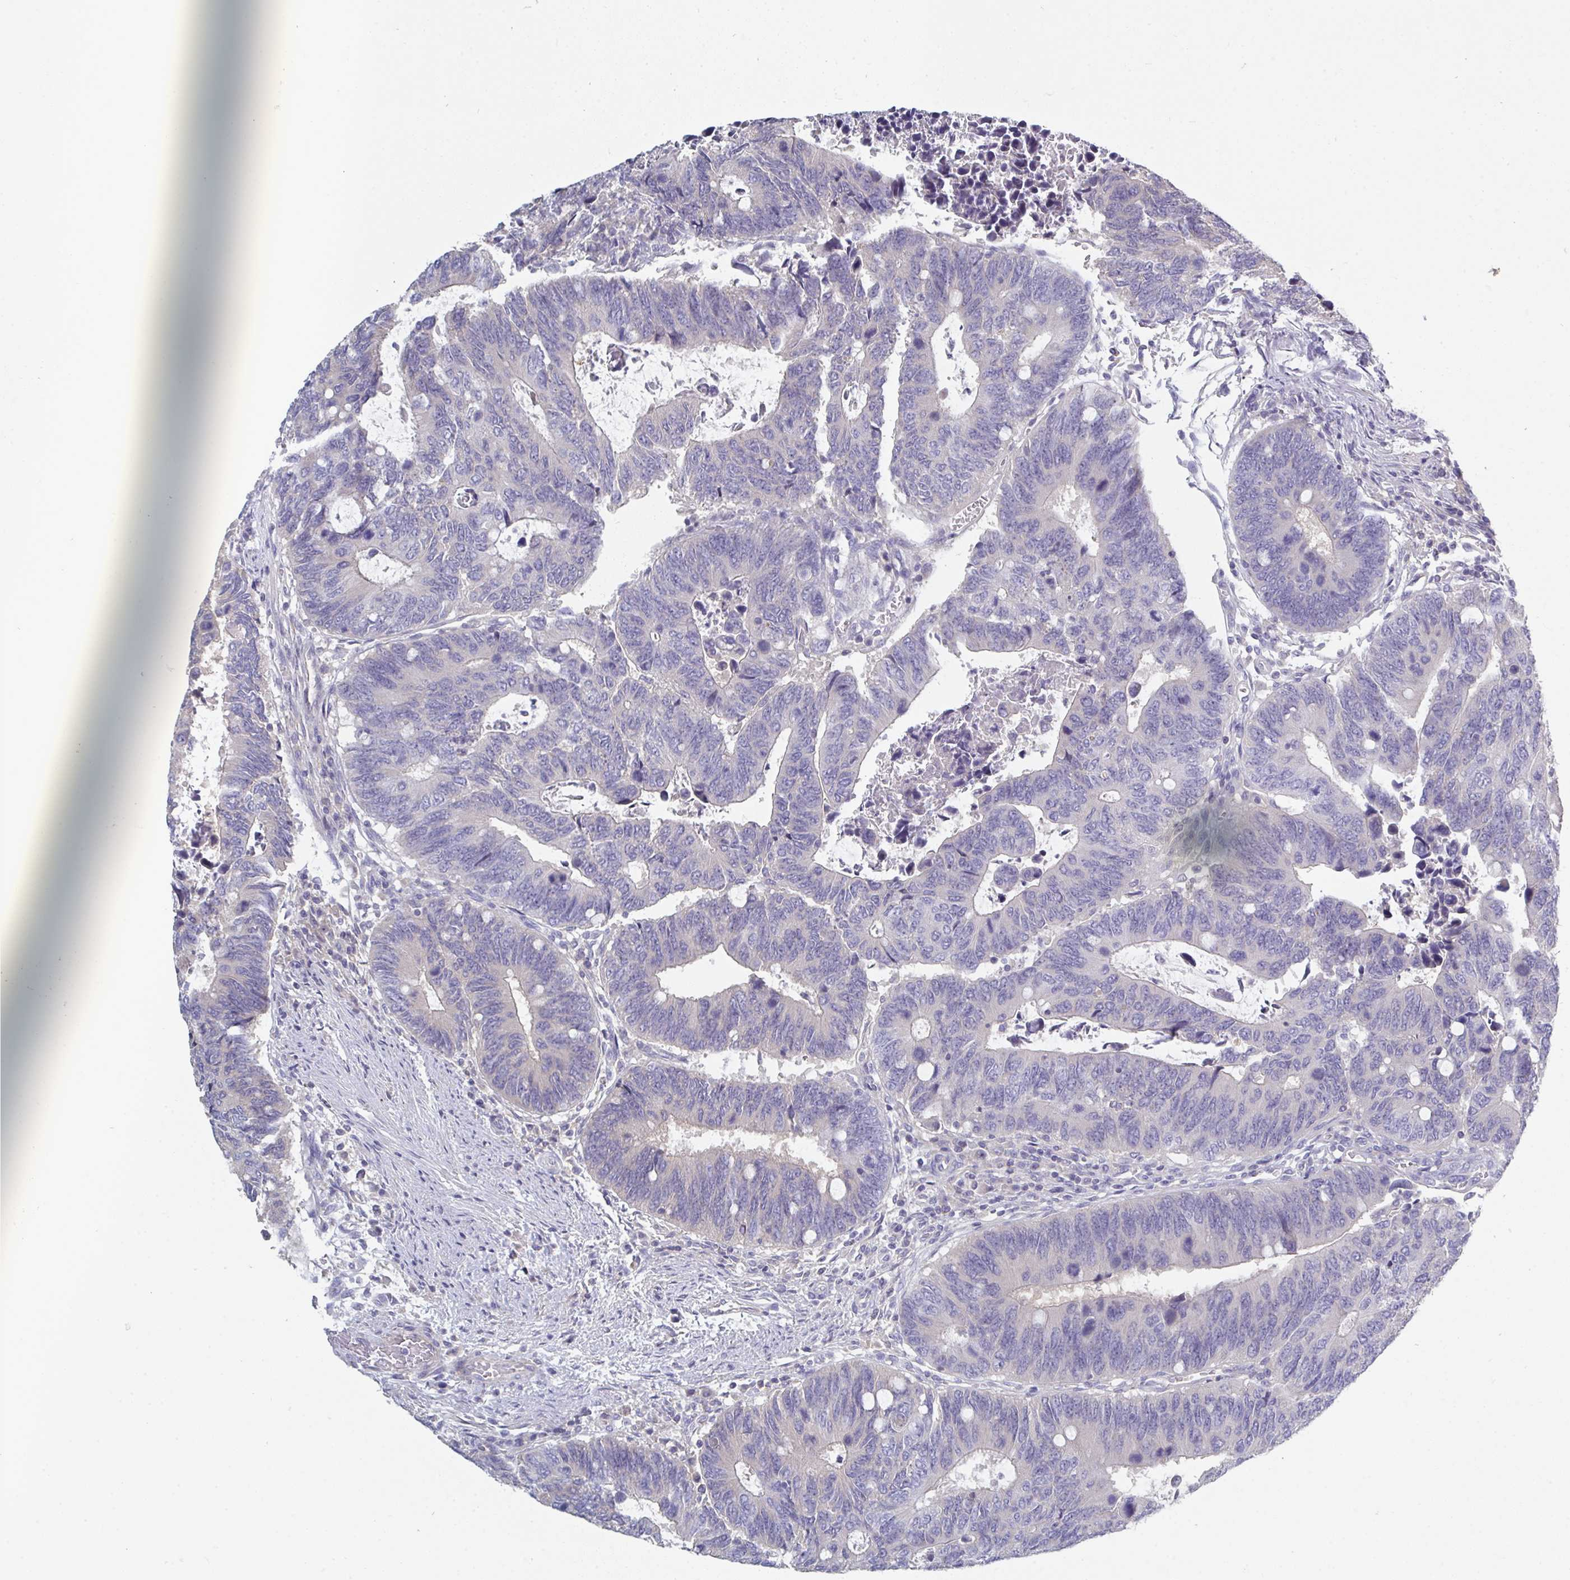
{"staining": {"intensity": "negative", "quantity": "none", "location": "none"}, "tissue": "colorectal cancer", "cell_type": "Tumor cells", "image_type": "cancer", "snomed": [{"axis": "morphology", "description": "Adenocarcinoma, NOS"}, {"axis": "topography", "description": "Colon"}], "caption": "This is an IHC micrograph of human colorectal cancer. There is no staining in tumor cells.", "gene": "HGFAC", "patient": {"sex": "male", "age": 87}}